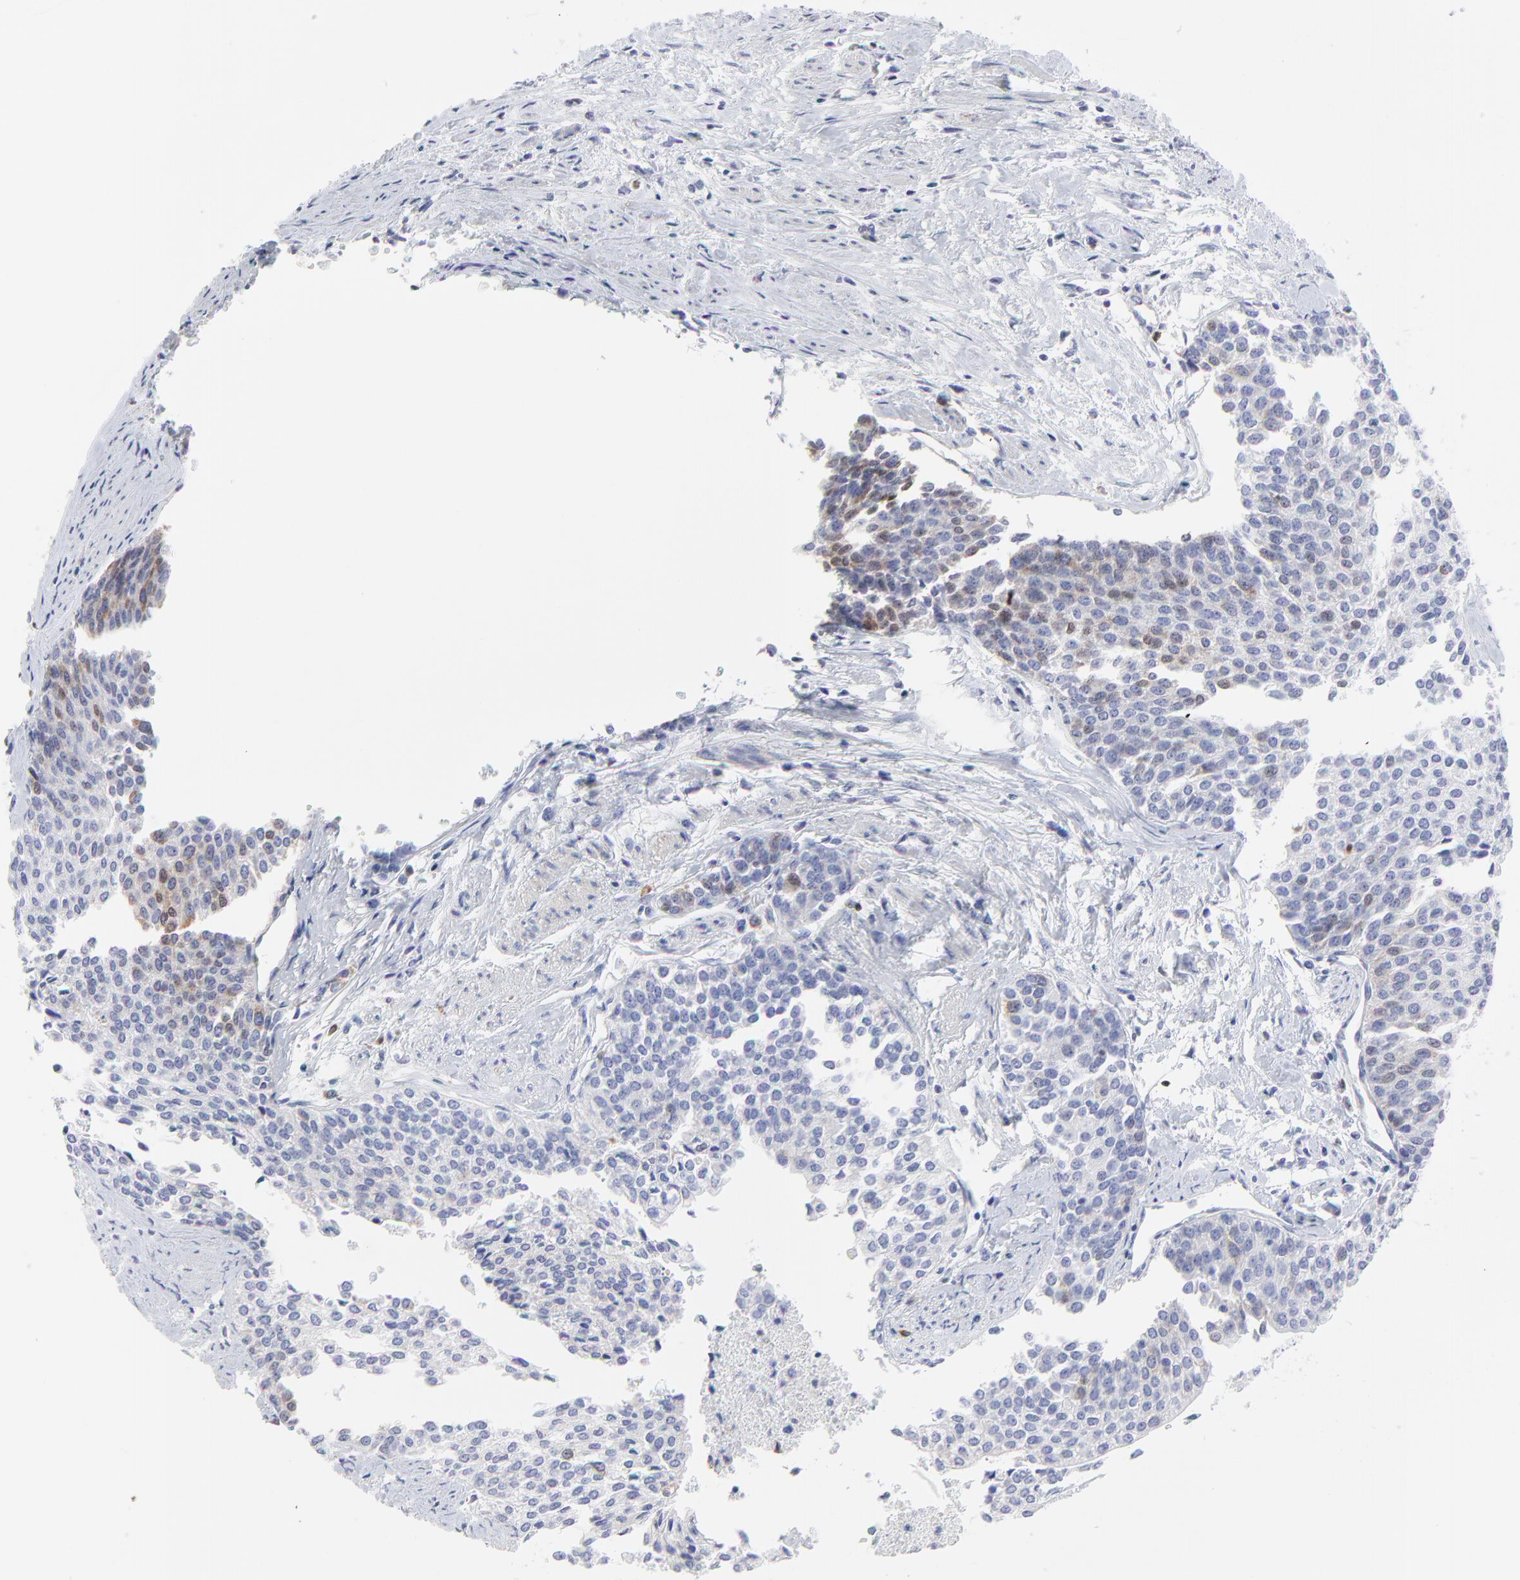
{"staining": {"intensity": "weak", "quantity": "<25%", "location": "cytoplasmic/membranous,nuclear"}, "tissue": "urothelial cancer", "cell_type": "Tumor cells", "image_type": "cancer", "snomed": [{"axis": "morphology", "description": "Urothelial carcinoma, Low grade"}, {"axis": "topography", "description": "Urinary bladder"}], "caption": "Tumor cells show no significant staining in urothelial carcinoma (low-grade).", "gene": "NCAPH", "patient": {"sex": "female", "age": 73}}